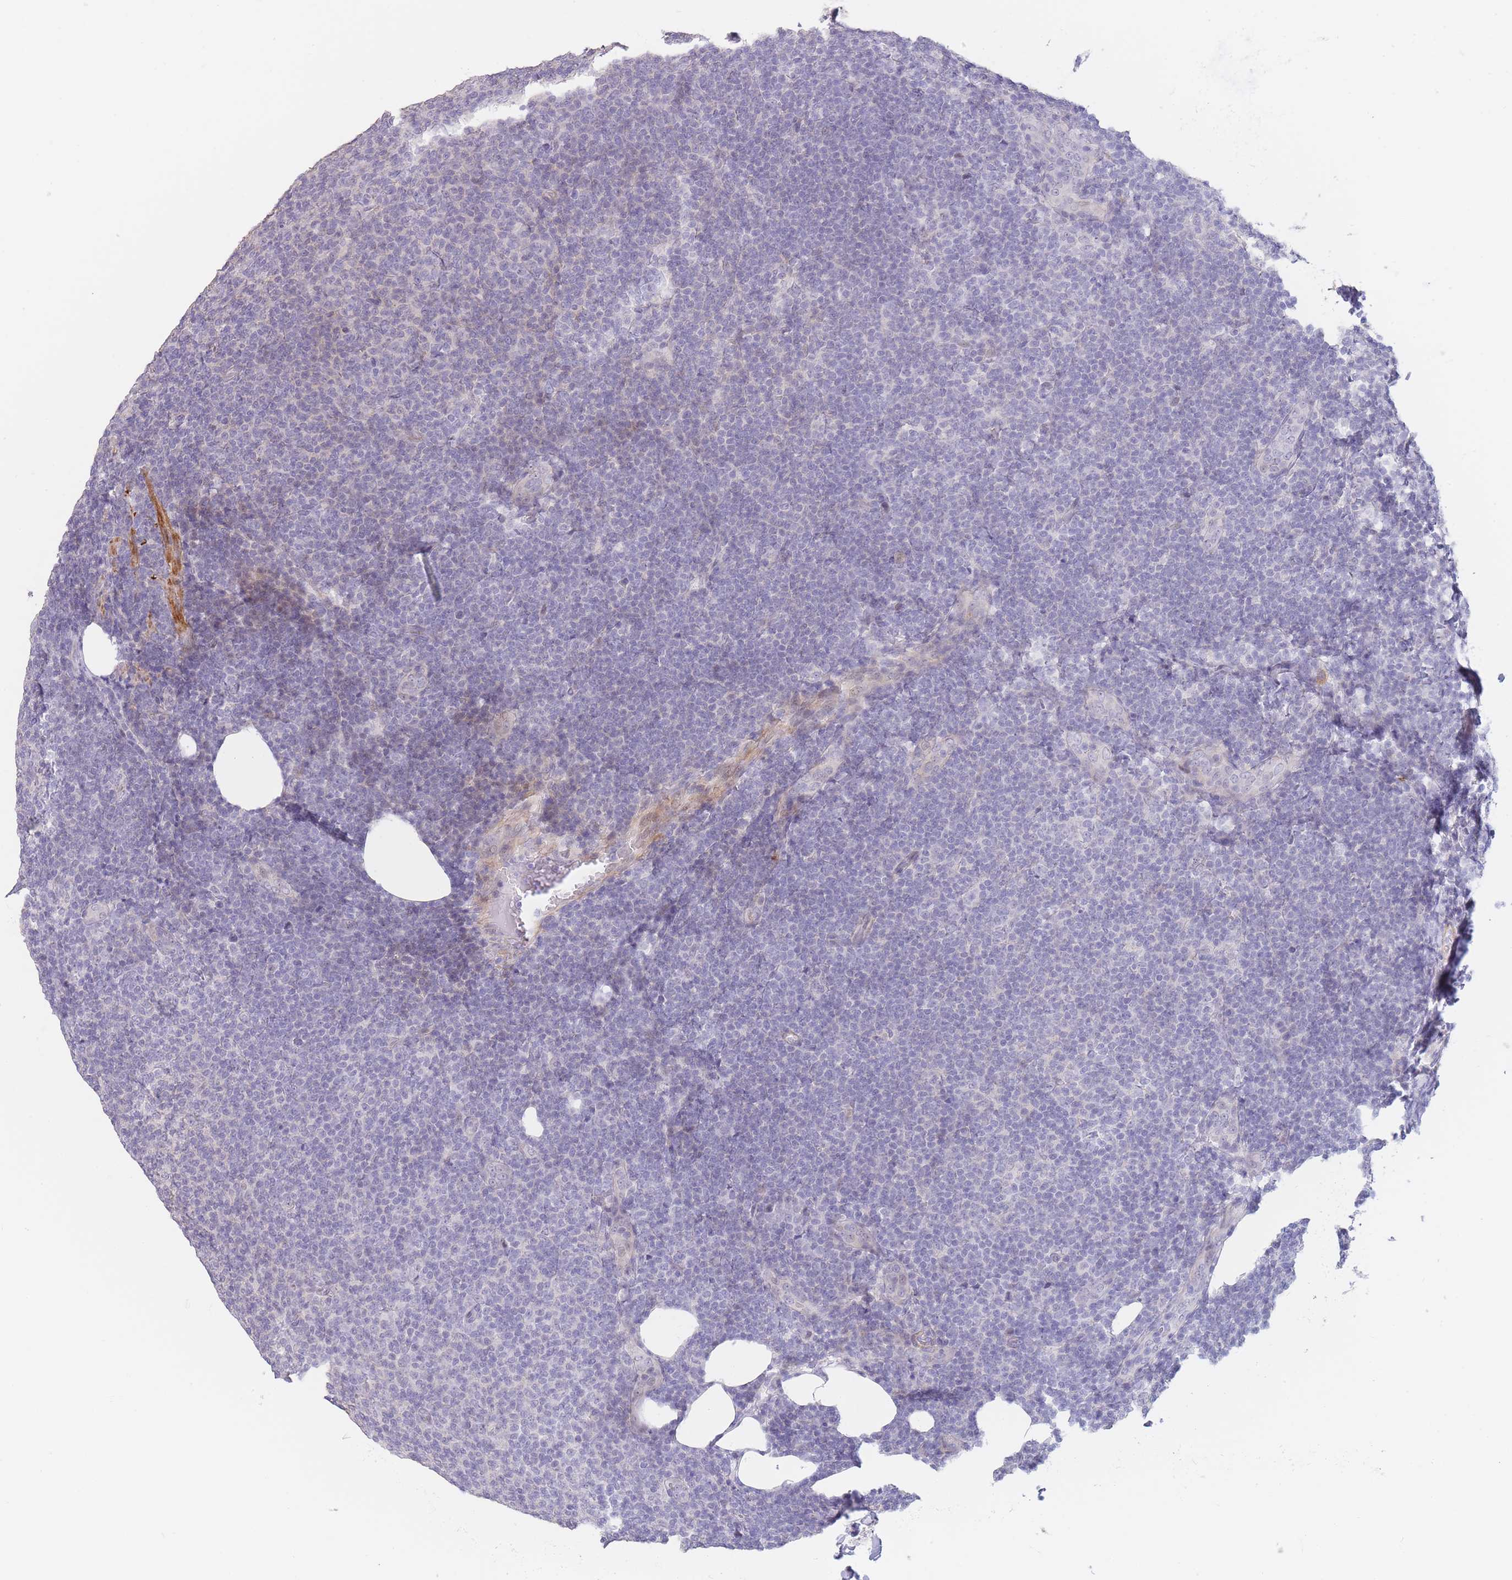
{"staining": {"intensity": "negative", "quantity": "none", "location": "none"}, "tissue": "lymphoma", "cell_type": "Tumor cells", "image_type": "cancer", "snomed": [{"axis": "morphology", "description": "Malignant lymphoma, non-Hodgkin's type, Low grade"}, {"axis": "topography", "description": "Lymph node"}], "caption": "The IHC micrograph has no significant expression in tumor cells of low-grade malignant lymphoma, non-Hodgkin's type tissue.", "gene": "ASAP3", "patient": {"sex": "male", "age": 66}}